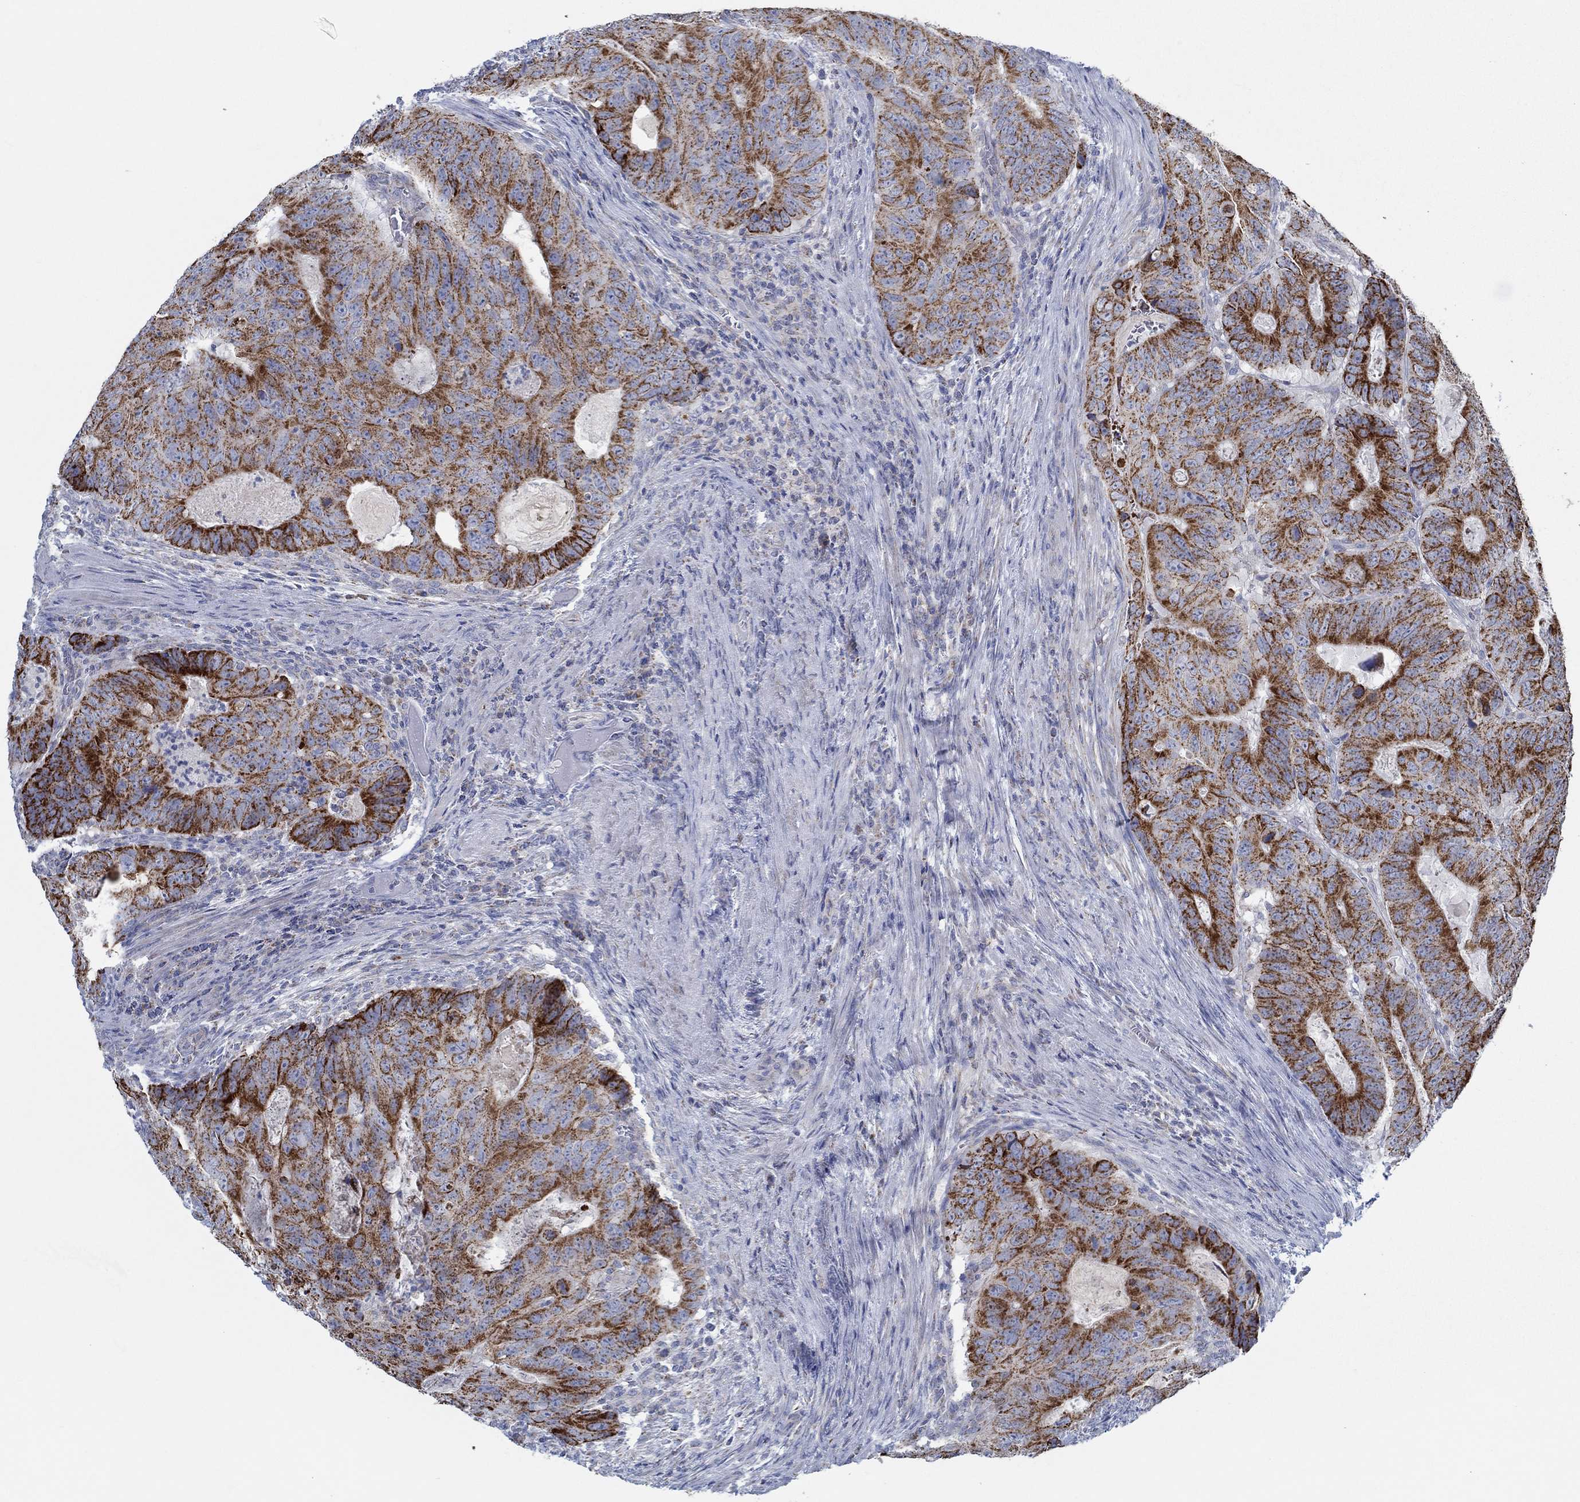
{"staining": {"intensity": "strong", "quantity": ">75%", "location": "cytoplasmic/membranous"}, "tissue": "colorectal cancer", "cell_type": "Tumor cells", "image_type": "cancer", "snomed": [{"axis": "morphology", "description": "Adenocarcinoma, NOS"}, {"axis": "topography", "description": "Colon"}], "caption": "The photomicrograph reveals staining of colorectal adenocarcinoma, revealing strong cytoplasmic/membranous protein staining (brown color) within tumor cells.", "gene": "GLOD5", "patient": {"sex": "male", "age": 79}}